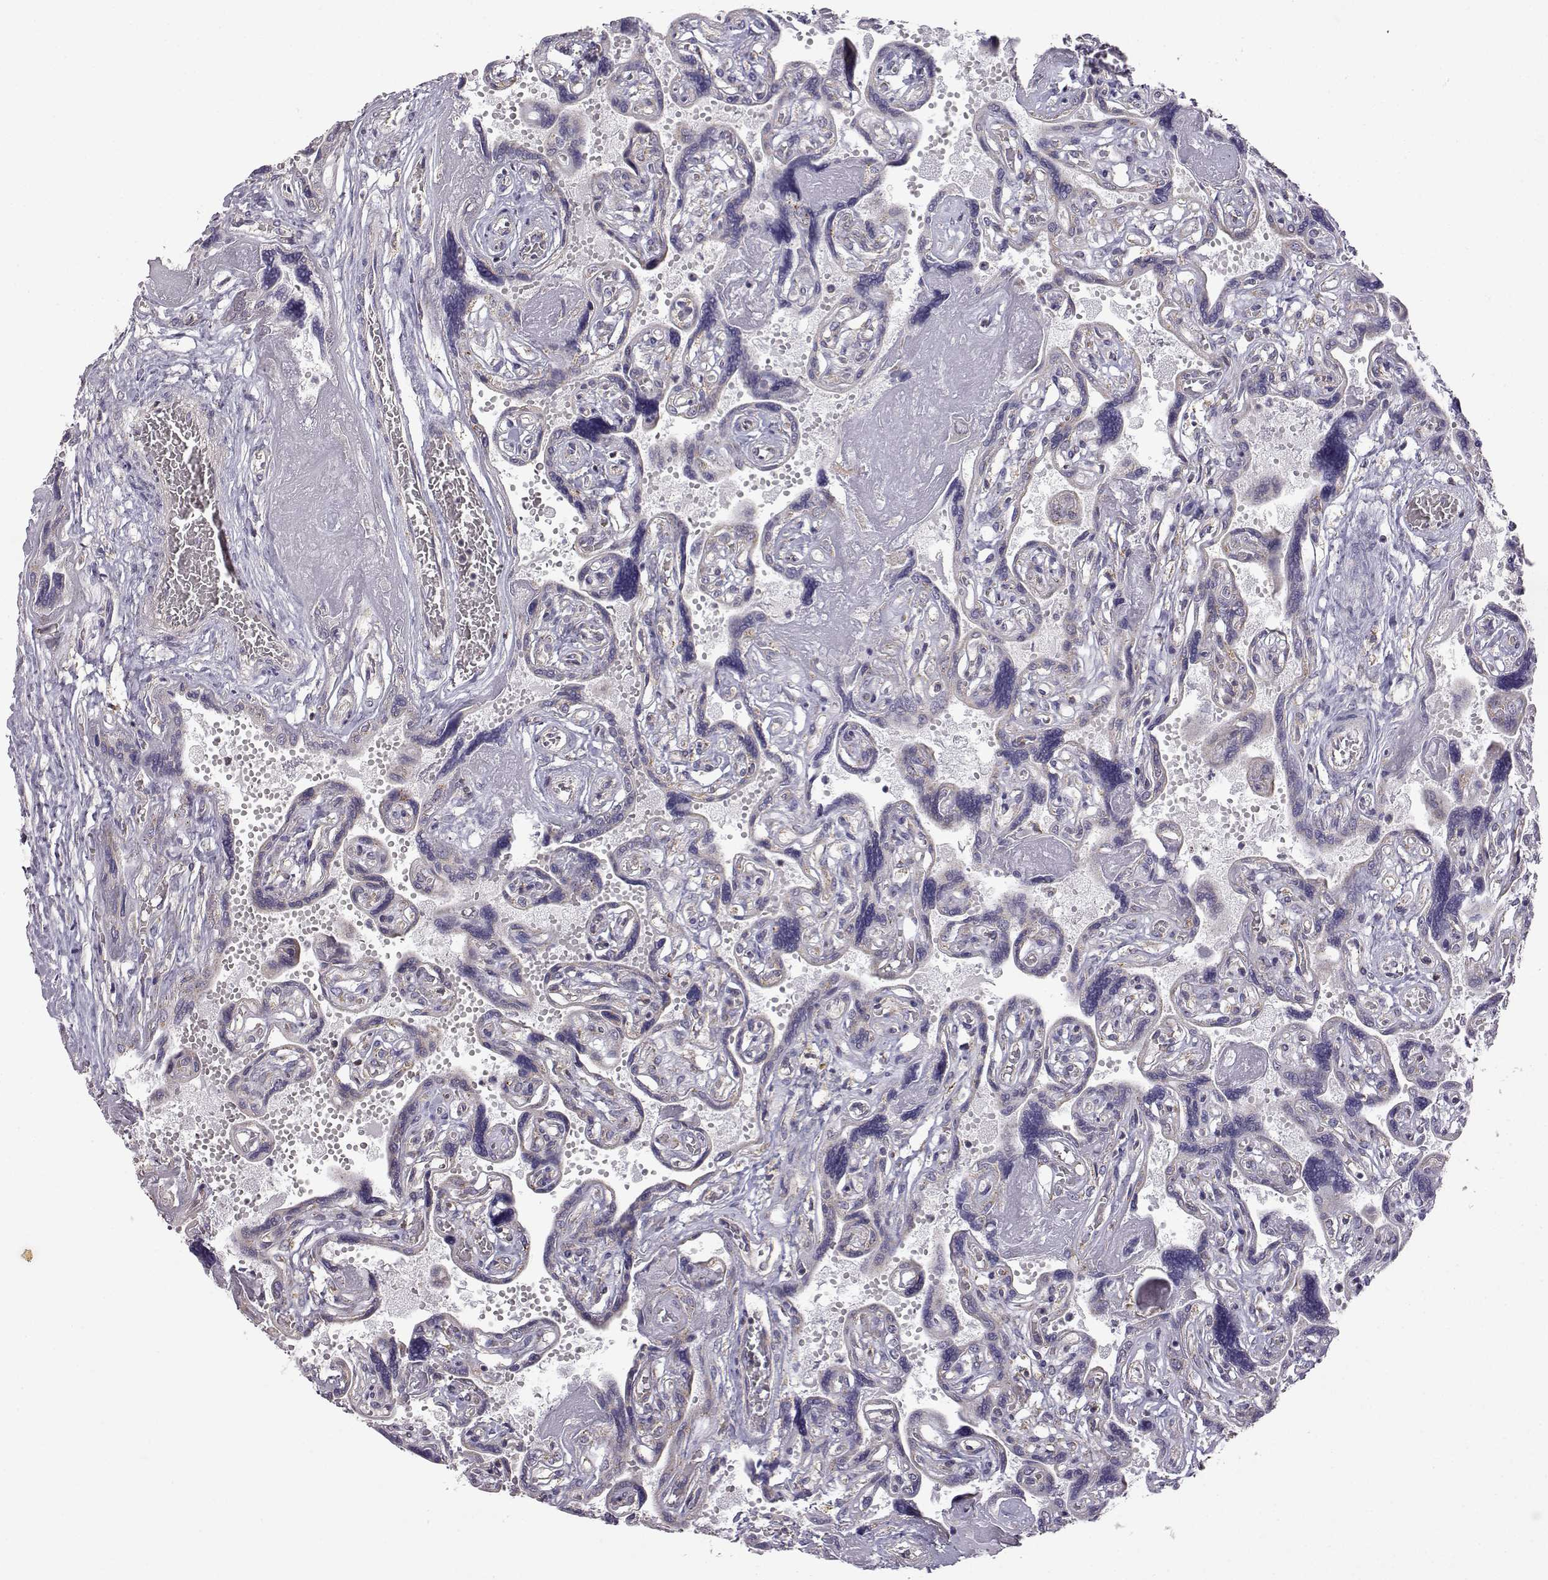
{"staining": {"intensity": "negative", "quantity": "none", "location": "none"}, "tissue": "placenta", "cell_type": "Decidual cells", "image_type": "normal", "snomed": [{"axis": "morphology", "description": "Normal tissue, NOS"}, {"axis": "topography", "description": "Placenta"}], "caption": "Human placenta stained for a protein using immunohistochemistry demonstrates no positivity in decidual cells.", "gene": "DDC", "patient": {"sex": "female", "age": 32}}